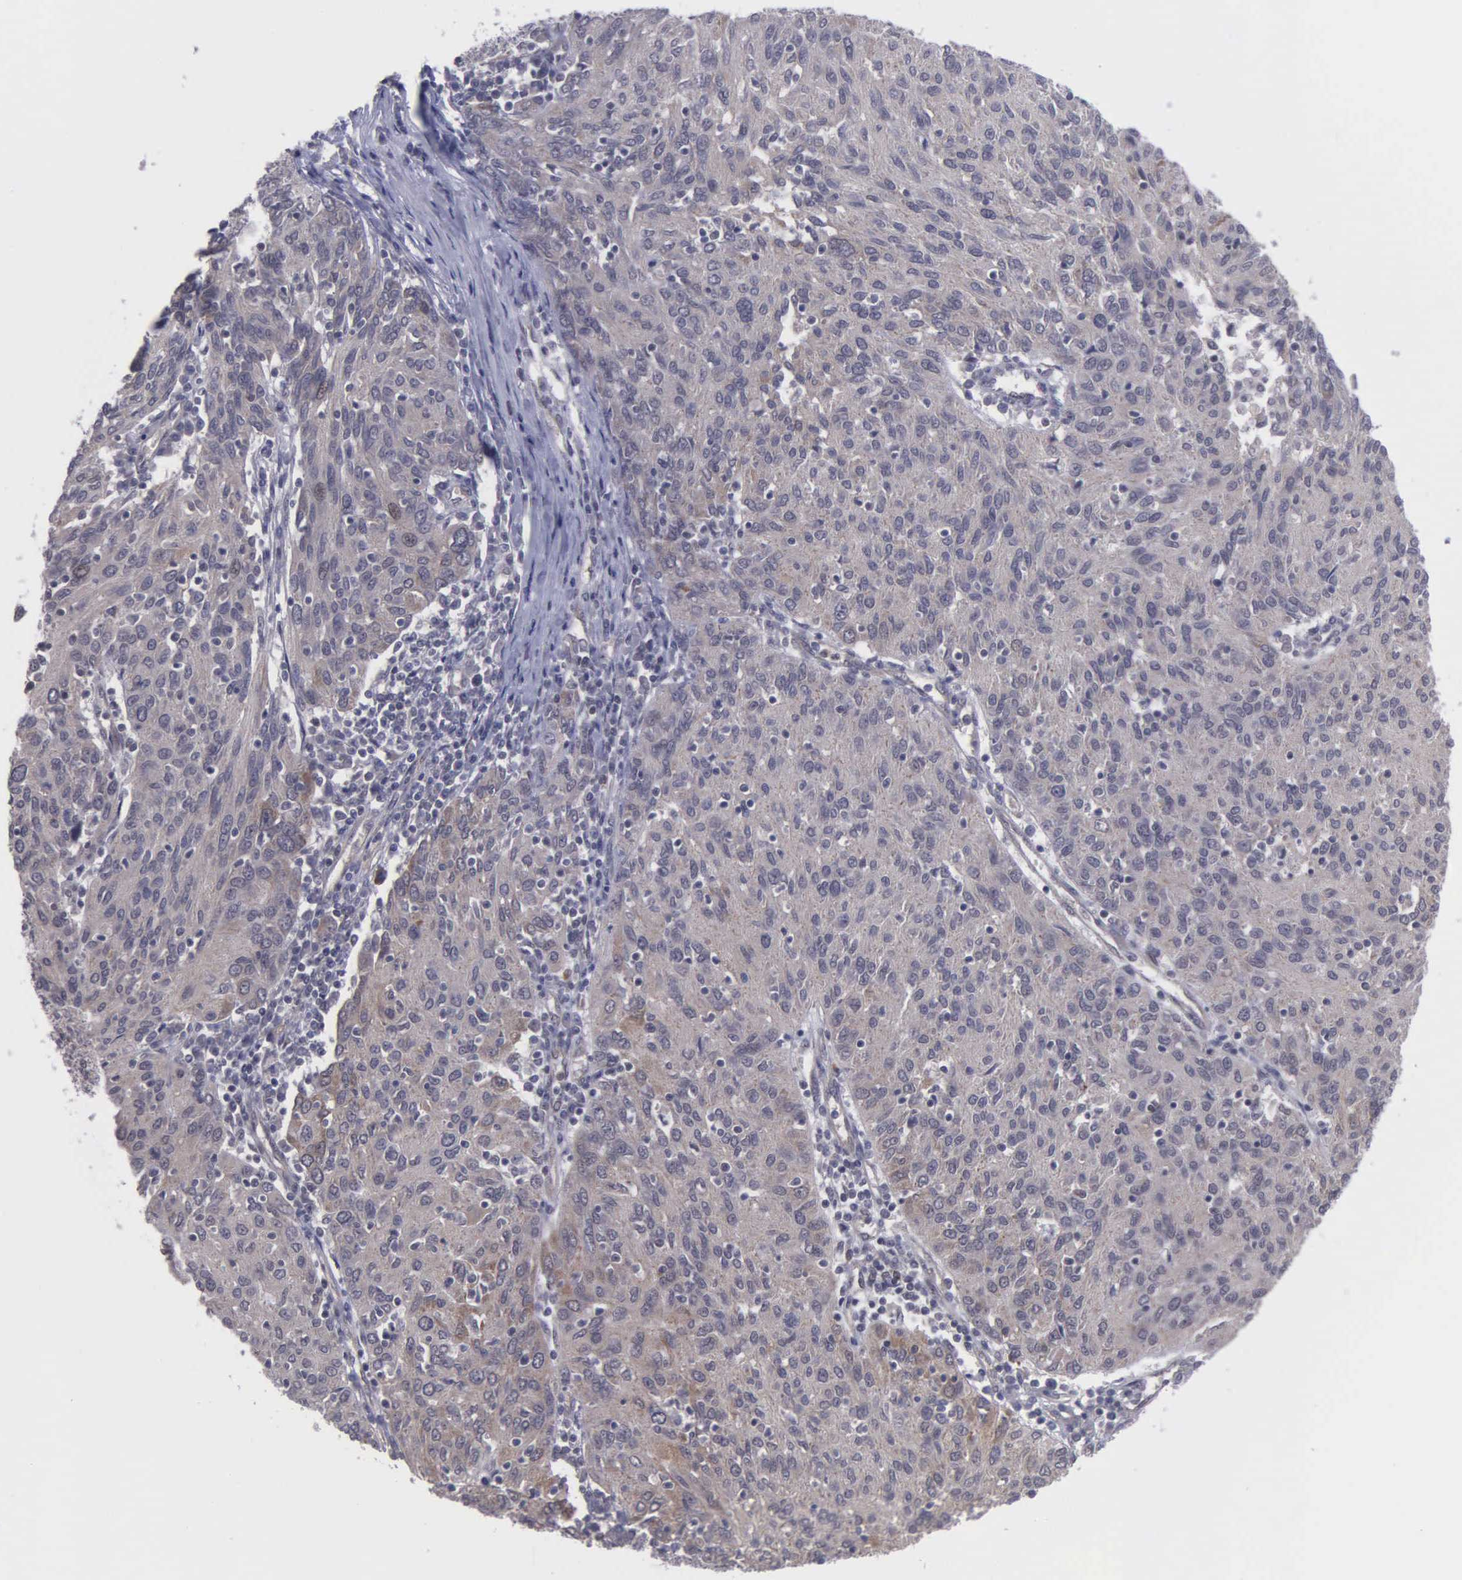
{"staining": {"intensity": "weak", "quantity": "<25%", "location": "cytoplasmic/membranous,nuclear"}, "tissue": "ovarian cancer", "cell_type": "Tumor cells", "image_type": "cancer", "snomed": [{"axis": "morphology", "description": "Carcinoma, endometroid"}, {"axis": "topography", "description": "Ovary"}], "caption": "Immunohistochemistry (IHC) histopathology image of neoplastic tissue: endometroid carcinoma (ovarian) stained with DAB (3,3'-diaminobenzidine) exhibits no significant protein expression in tumor cells.", "gene": "MAP3K9", "patient": {"sex": "female", "age": 50}}